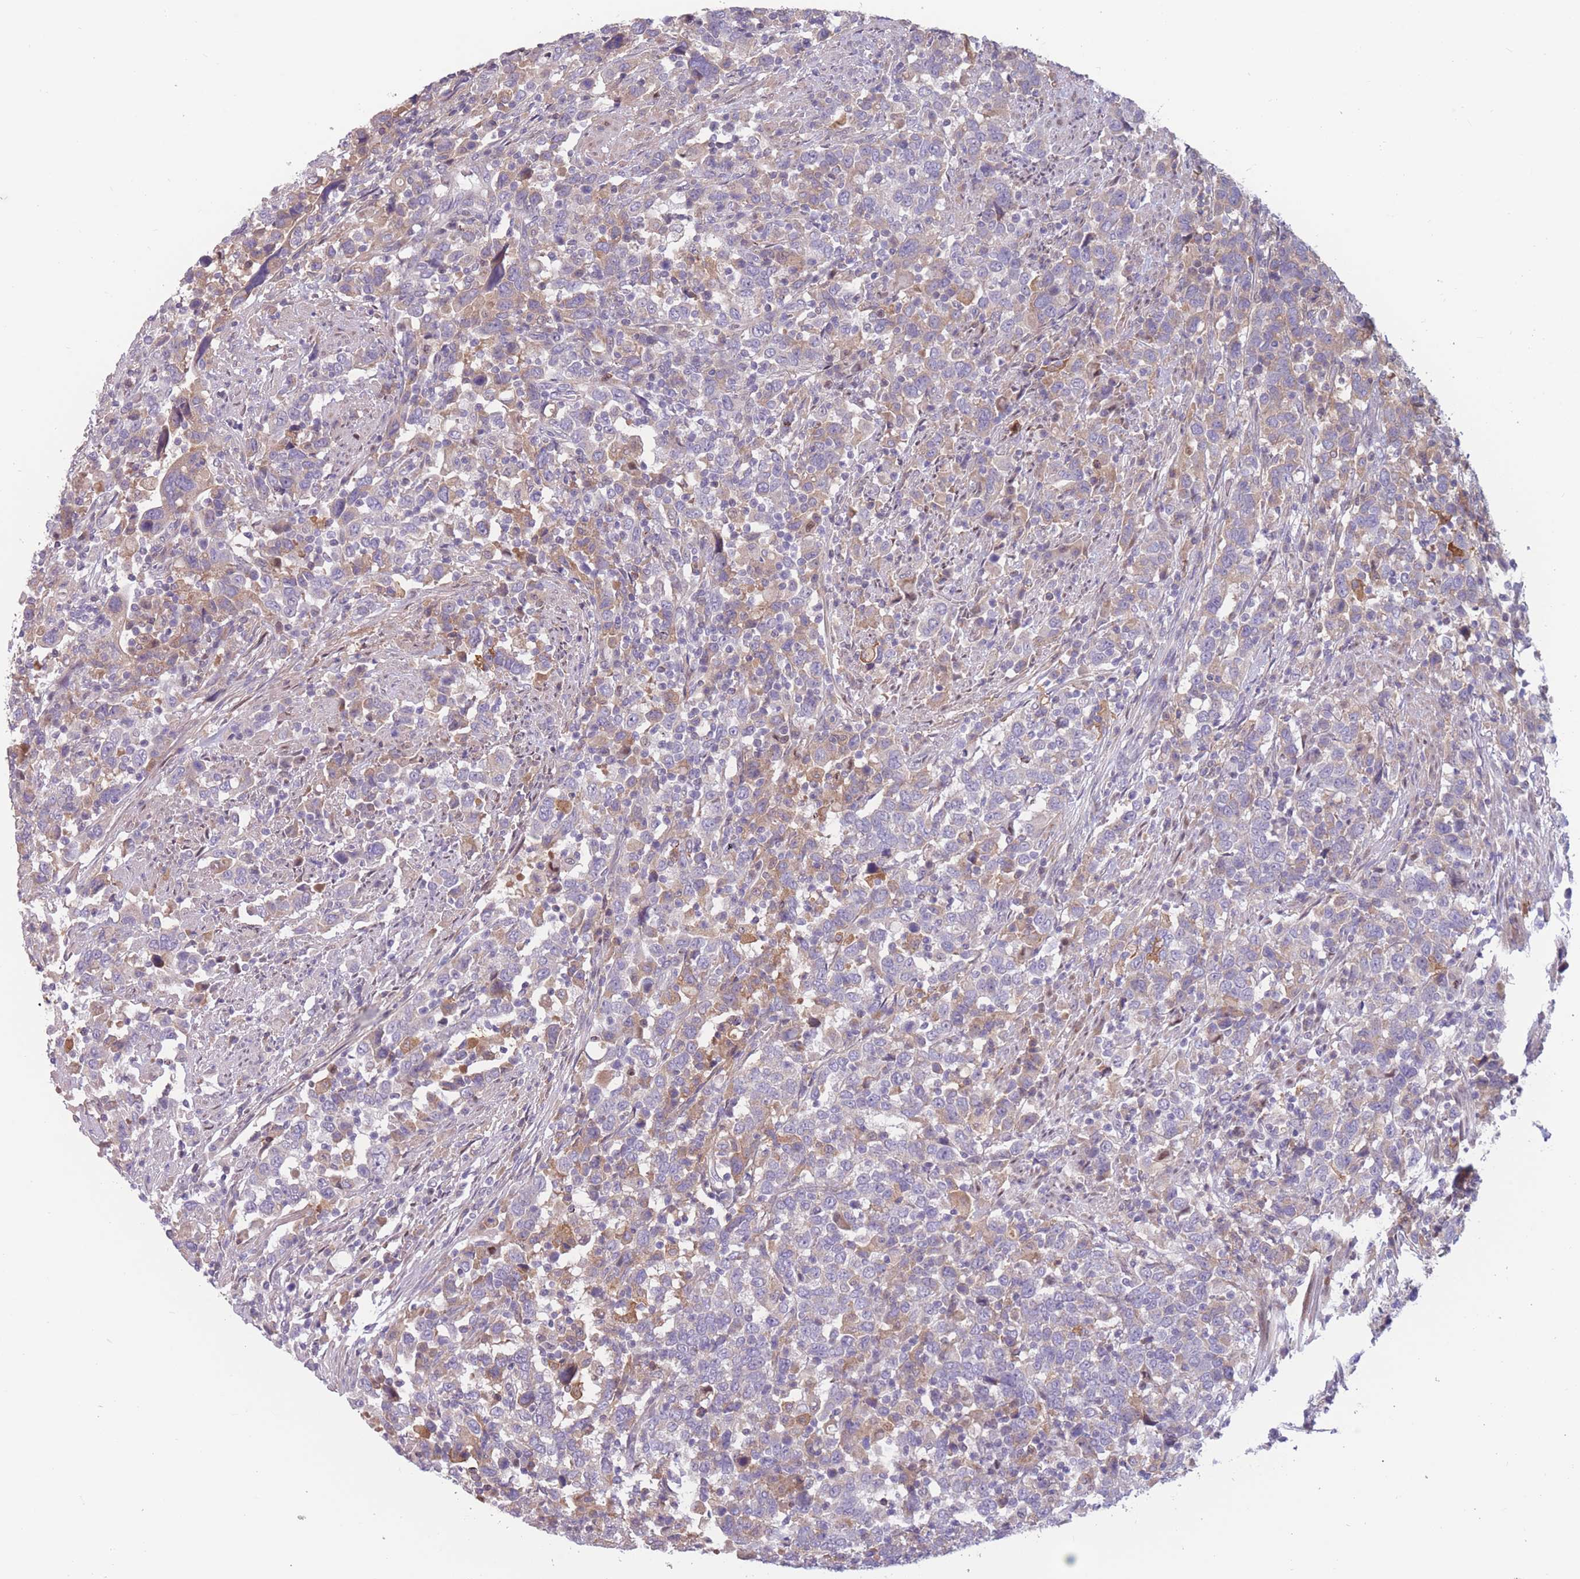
{"staining": {"intensity": "weak", "quantity": "<25%", "location": "cytoplasmic/membranous"}, "tissue": "urothelial cancer", "cell_type": "Tumor cells", "image_type": "cancer", "snomed": [{"axis": "morphology", "description": "Urothelial carcinoma, High grade"}, {"axis": "topography", "description": "Urinary bladder"}], "caption": "An immunohistochemistry image of urothelial carcinoma (high-grade) is shown. There is no staining in tumor cells of urothelial carcinoma (high-grade).", "gene": "PDE4A", "patient": {"sex": "male", "age": 61}}